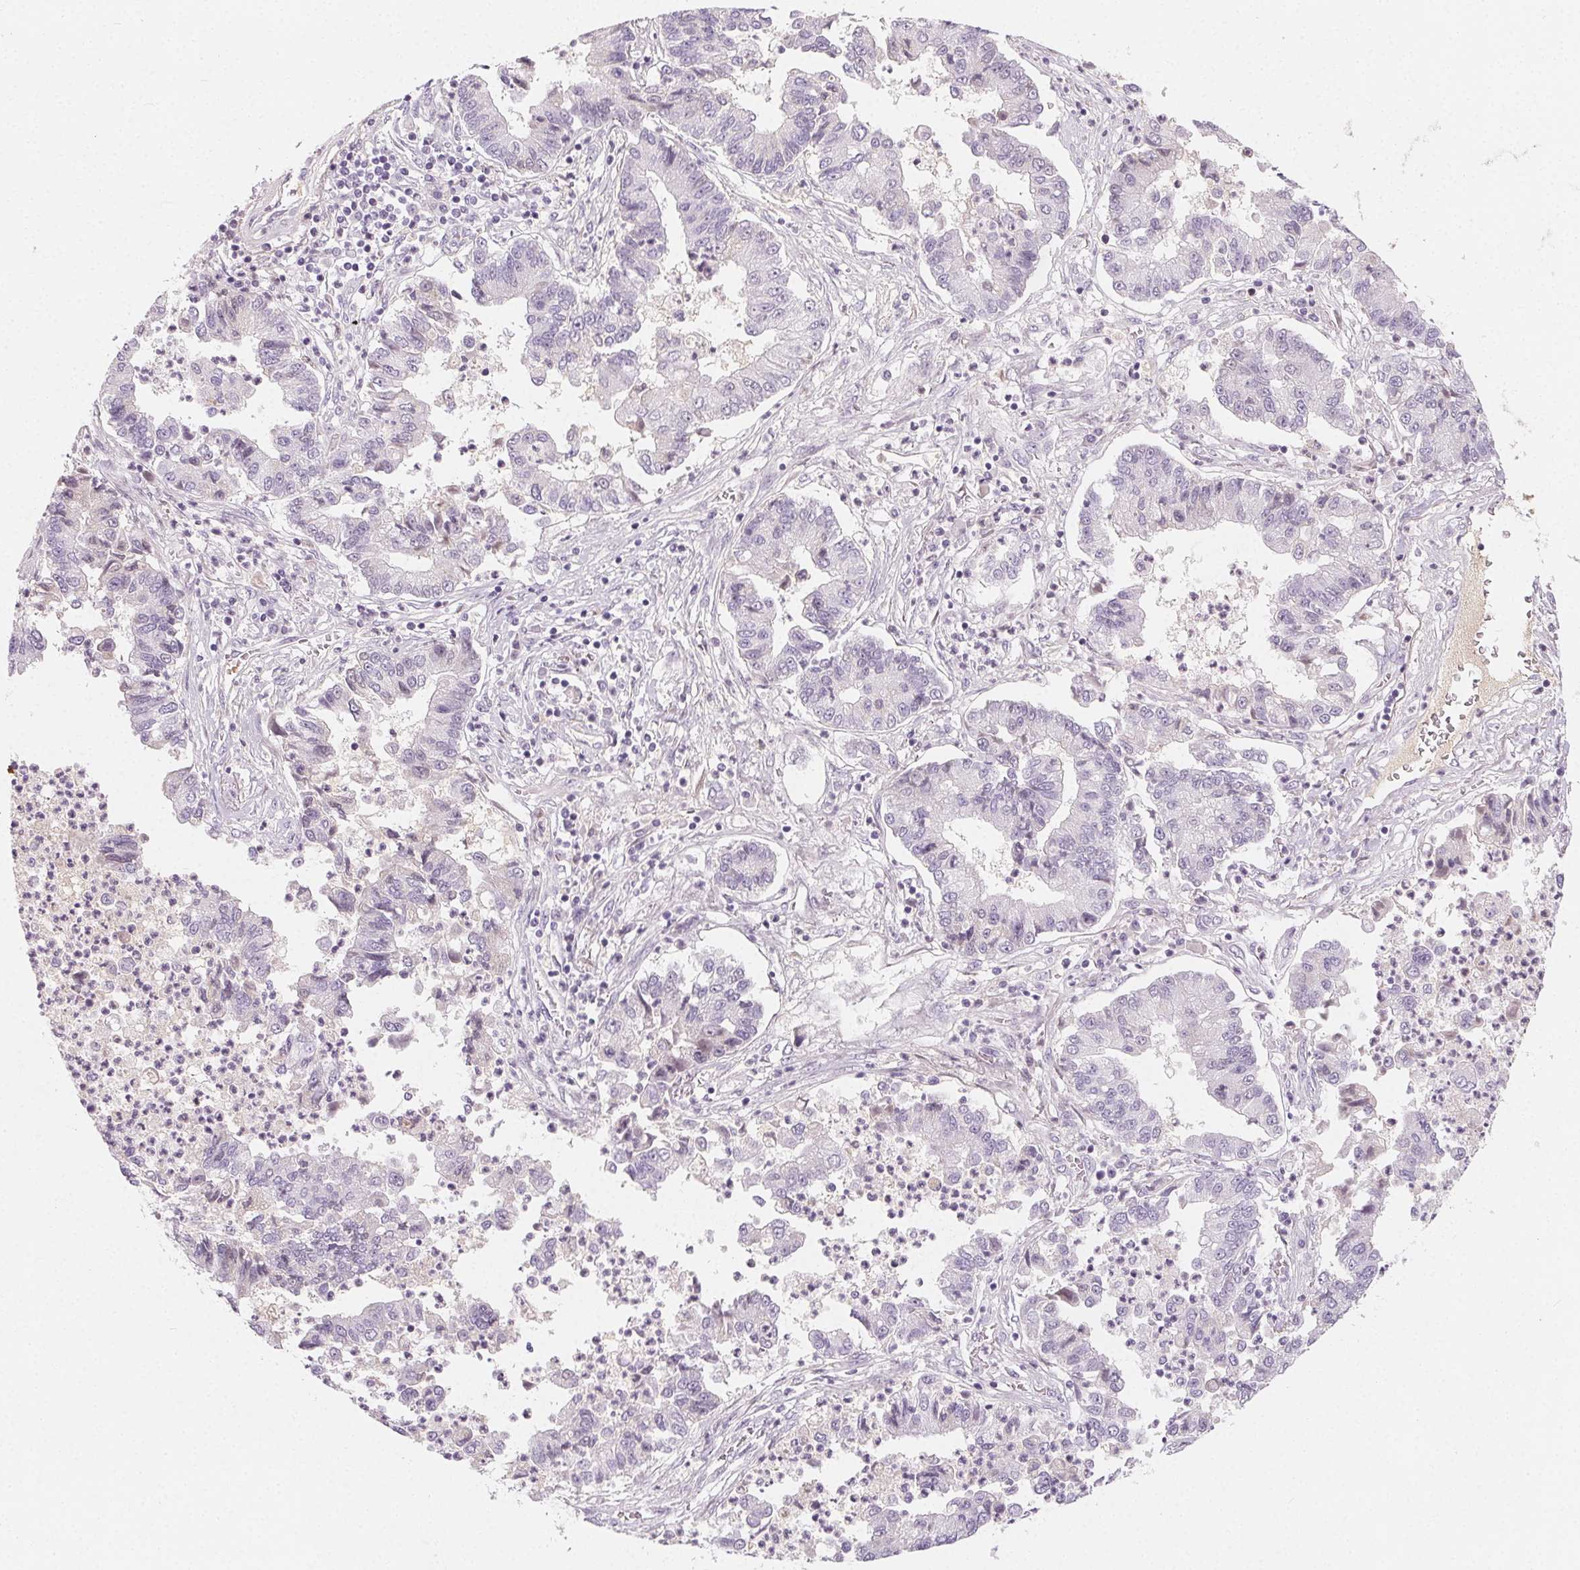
{"staining": {"intensity": "negative", "quantity": "none", "location": "none"}, "tissue": "lung cancer", "cell_type": "Tumor cells", "image_type": "cancer", "snomed": [{"axis": "morphology", "description": "Adenocarcinoma, NOS"}, {"axis": "topography", "description": "Lung"}], "caption": "Tumor cells show no significant expression in lung adenocarcinoma. (Brightfield microscopy of DAB immunohistochemistry at high magnification).", "gene": "AFM", "patient": {"sex": "female", "age": 57}}